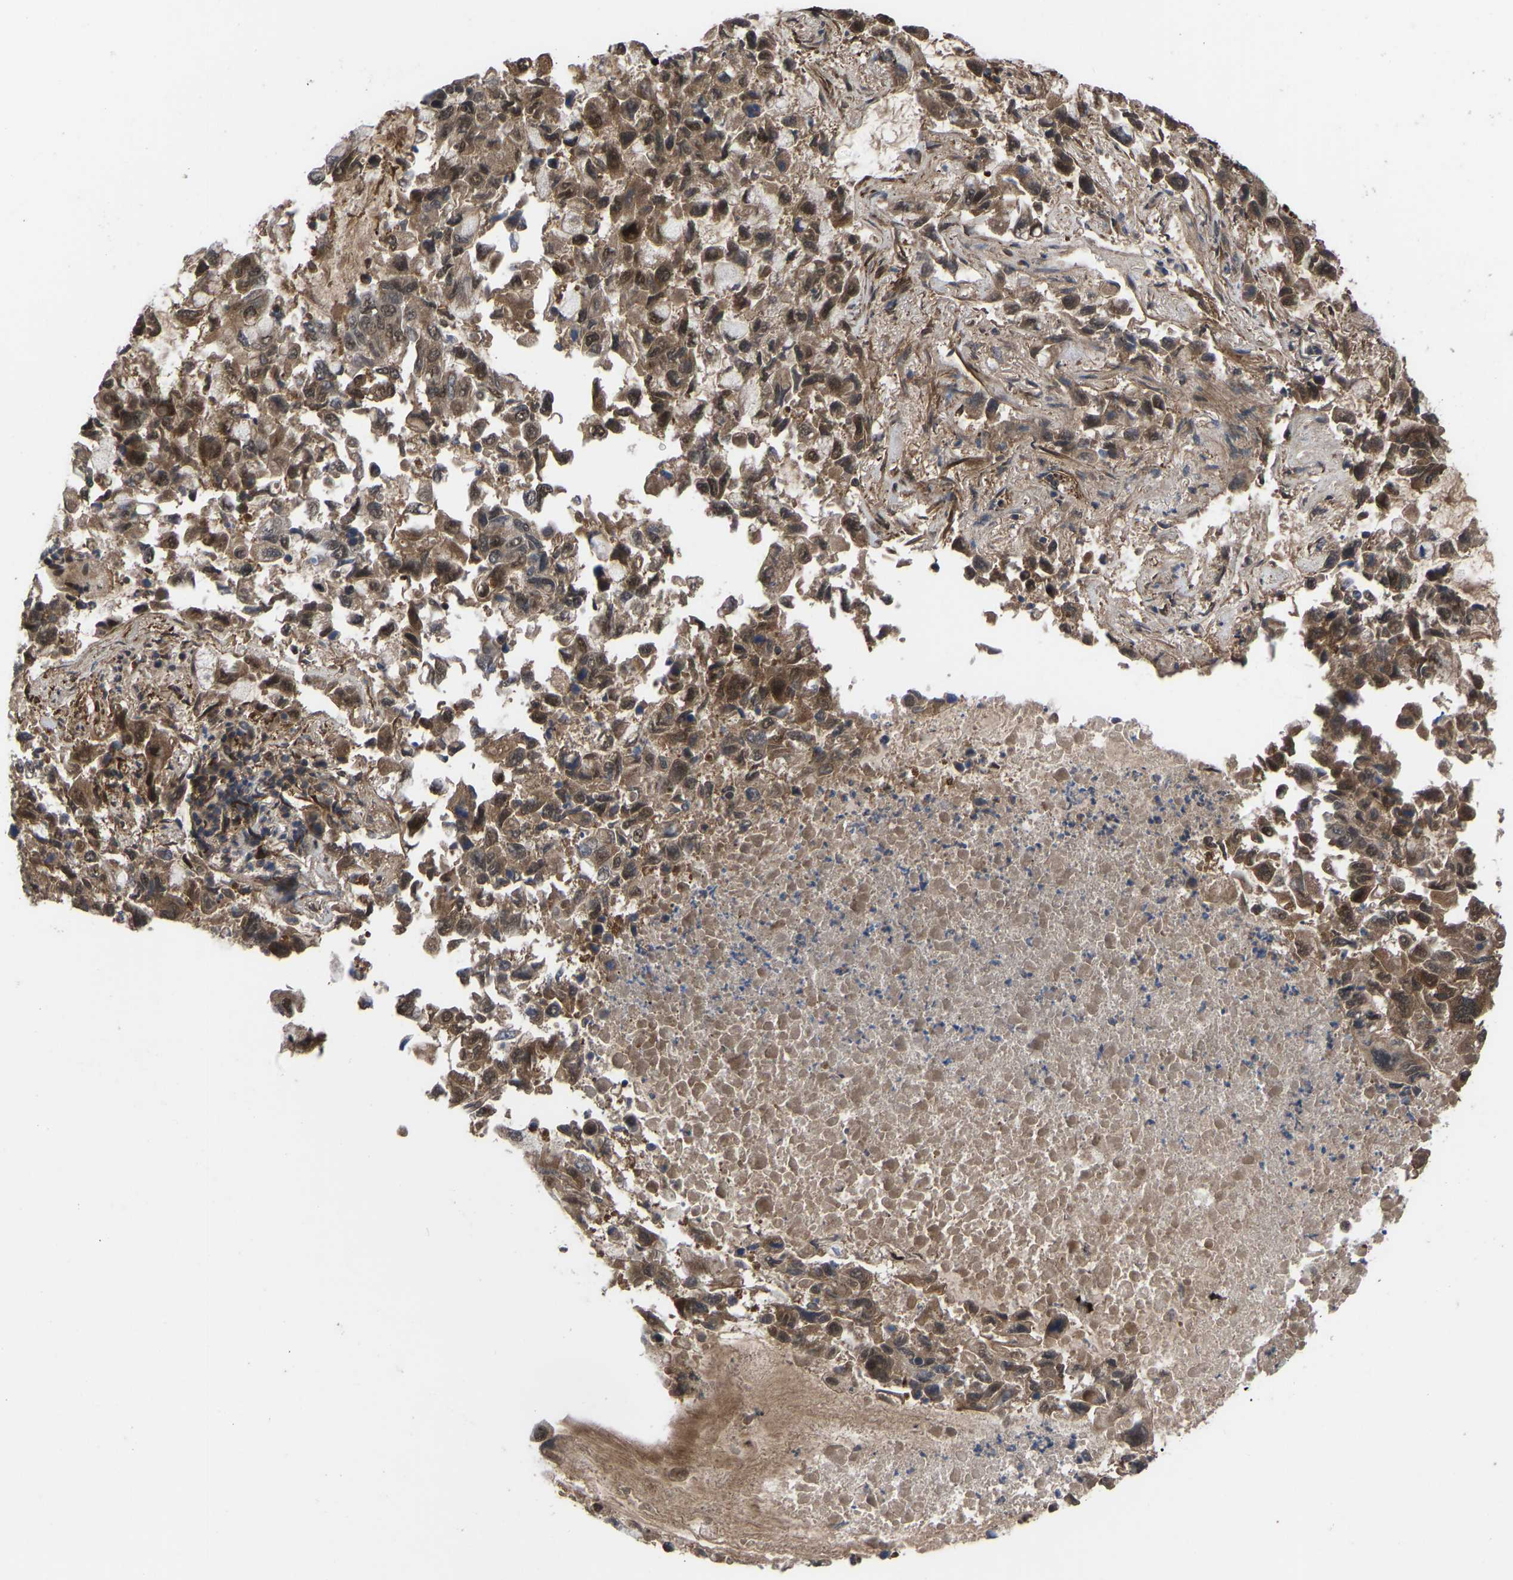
{"staining": {"intensity": "moderate", "quantity": ">75%", "location": "cytoplasmic/membranous,nuclear"}, "tissue": "lung cancer", "cell_type": "Tumor cells", "image_type": "cancer", "snomed": [{"axis": "morphology", "description": "Adenocarcinoma, NOS"}, {"axis": "topography", "description": "Lung"}], "caption": "Adenocarcinoma (lung) was stained to show a protein in brown. There is medium levels of moderate cytoplasmic/membranous and nuclear expression in approximately >75% of tumor cells. Immunohistochemistry stains the protein in brown and the nuclei are stained blue.", "gene": "CYP7B1", "patient": {"sex": "male", "age": 64}}